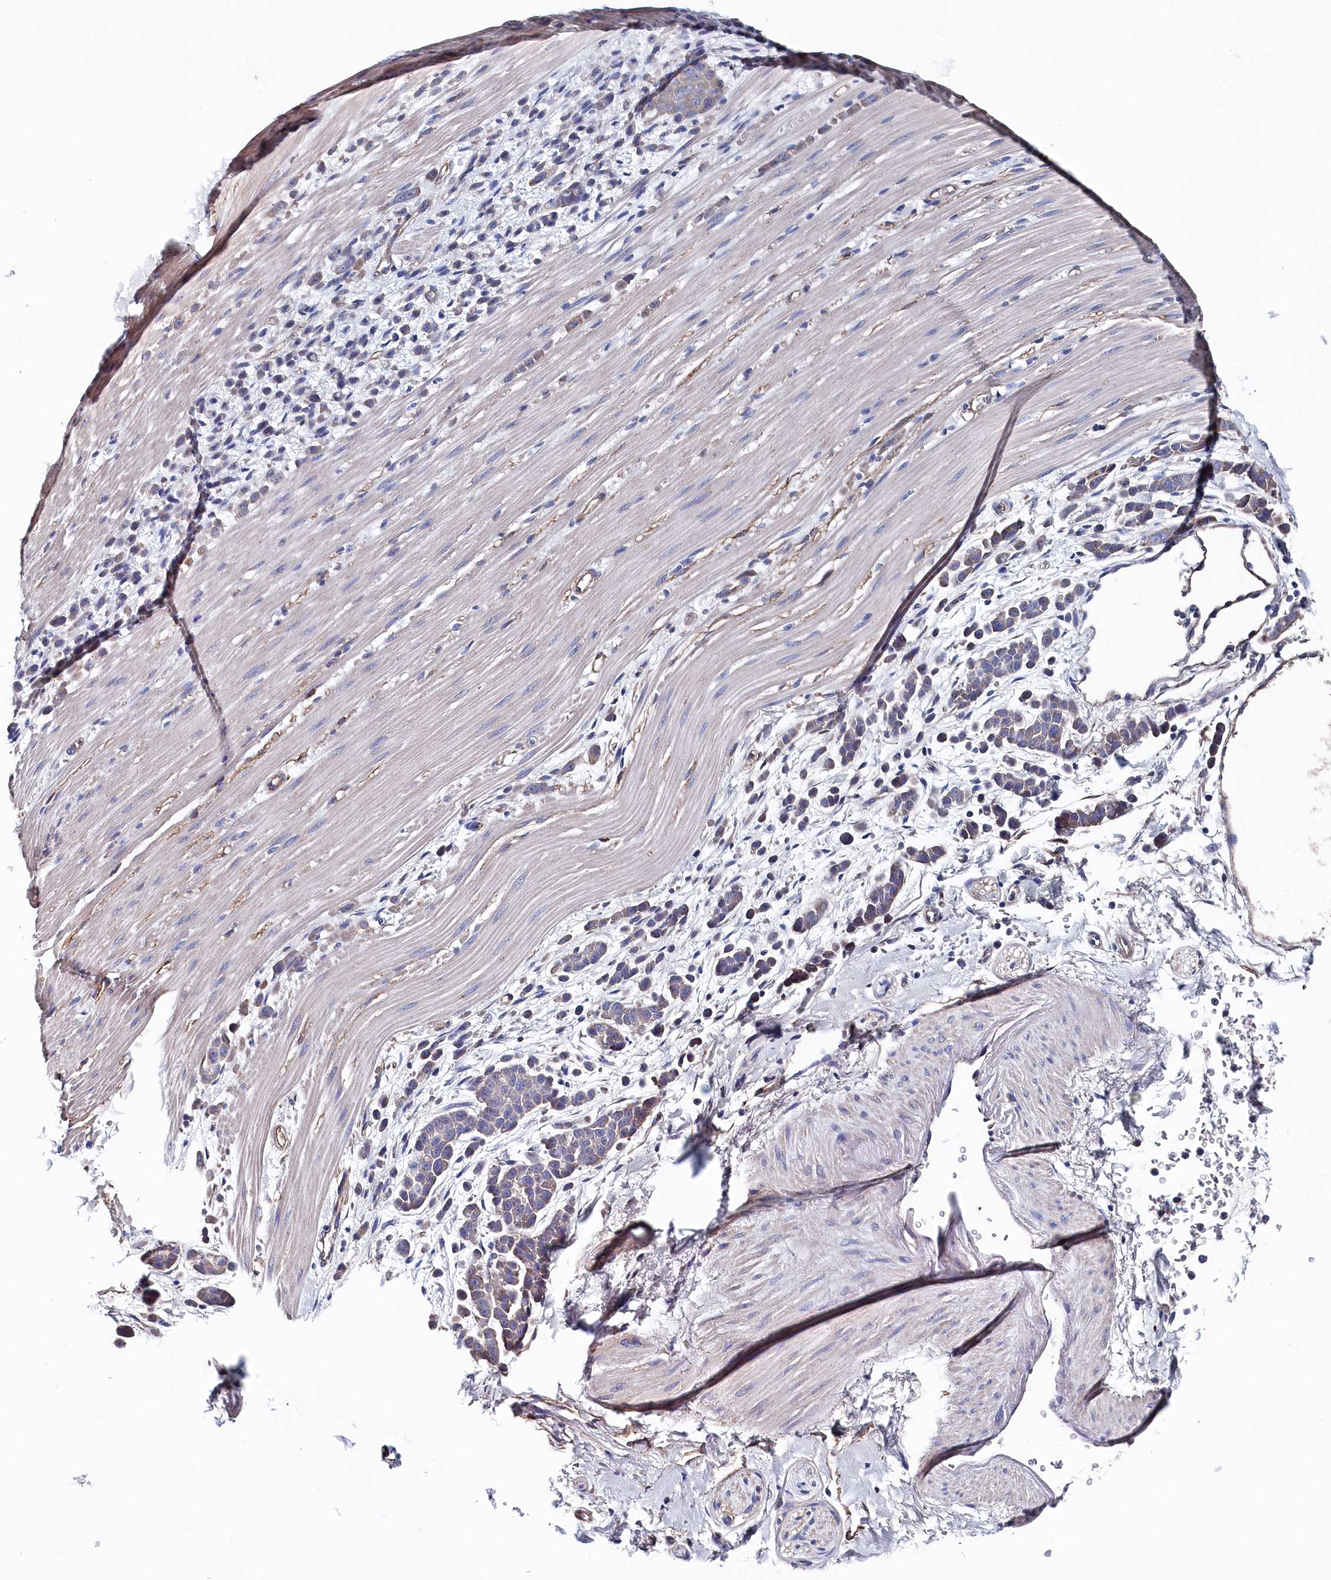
{"staining": {"intensity": "weak", "quantity": "<25%", "location": "cytoplasmic/membranous"}, "tissue": "pancreatic cancer", "cell_type": "Tumor cells", "image_type": "cancer", "snomed": [{"axis": "morphology", "description": "Normal tissue, NOS"}, {"axis": "morphology", "description": "Adenocarcinoma, NOS"}, {"axis": "topography", "description": "Pancreas"}], "caption": "Tumor cells are negative for protein expression in human pancreatic adenocarcinoma.", "gene": "BHMT", "patient": {"sex": "female", "age": 64}}